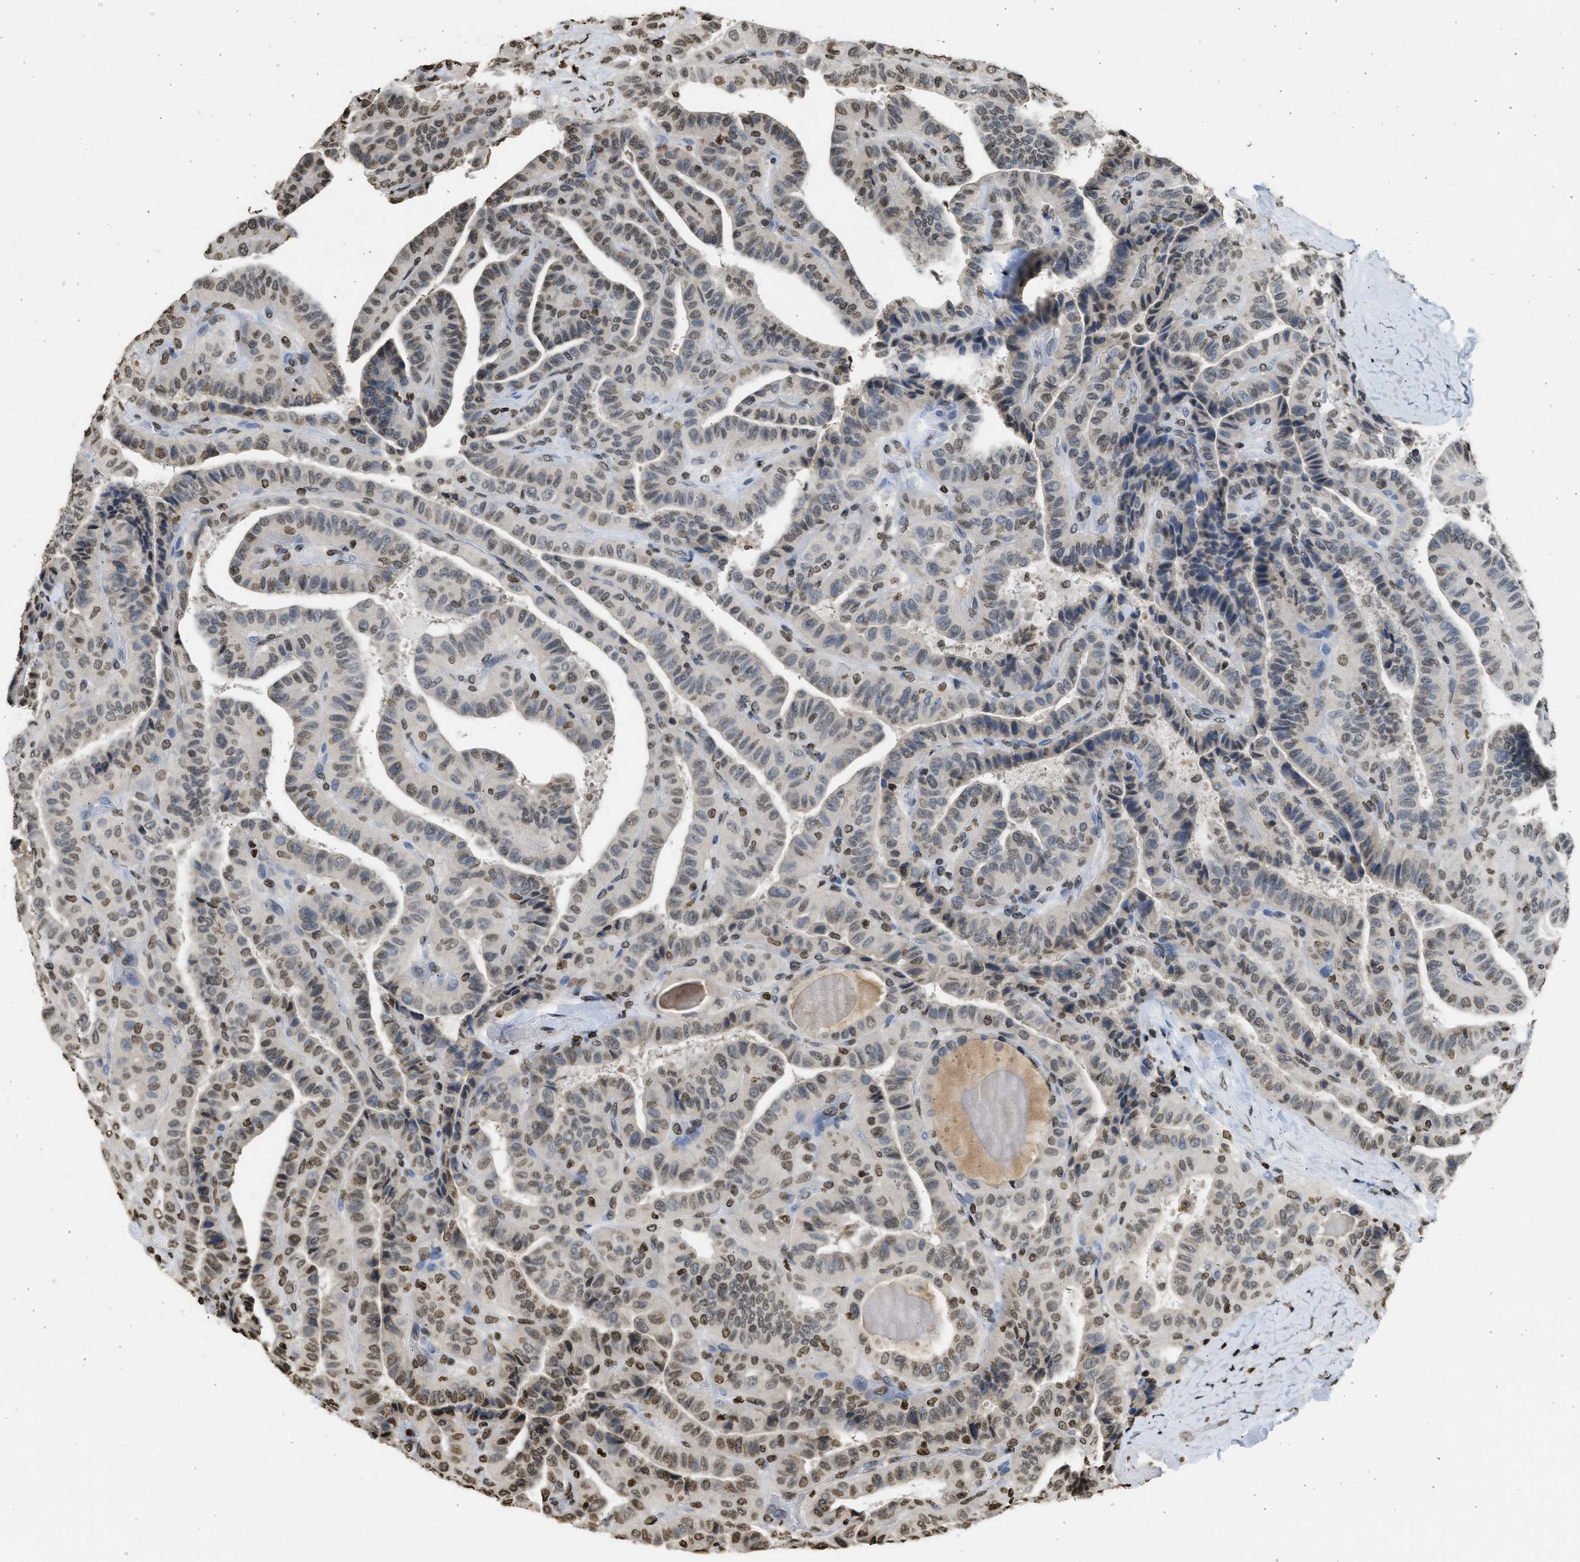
{"staining": {"intensity": "weak", "quantity": "25%-75%", "location": "nuclear"}, "tissue": "thyroid cancer", "cell_type": "Tumor cells", "image_type": "cancer", "snomed": [{"axis": "morphology", "description": "Papillary adenocarcinoma, NOS"}, {"axis": "topography", "description": "Thyroid gland"}], "caption": "This is a histology image of IHC staining of thyroid cancer, which shows weak positivity in the nuclear of tumor cells.", "gene": "RRAGC", "patient": {"sex": "male", "age": 77}}